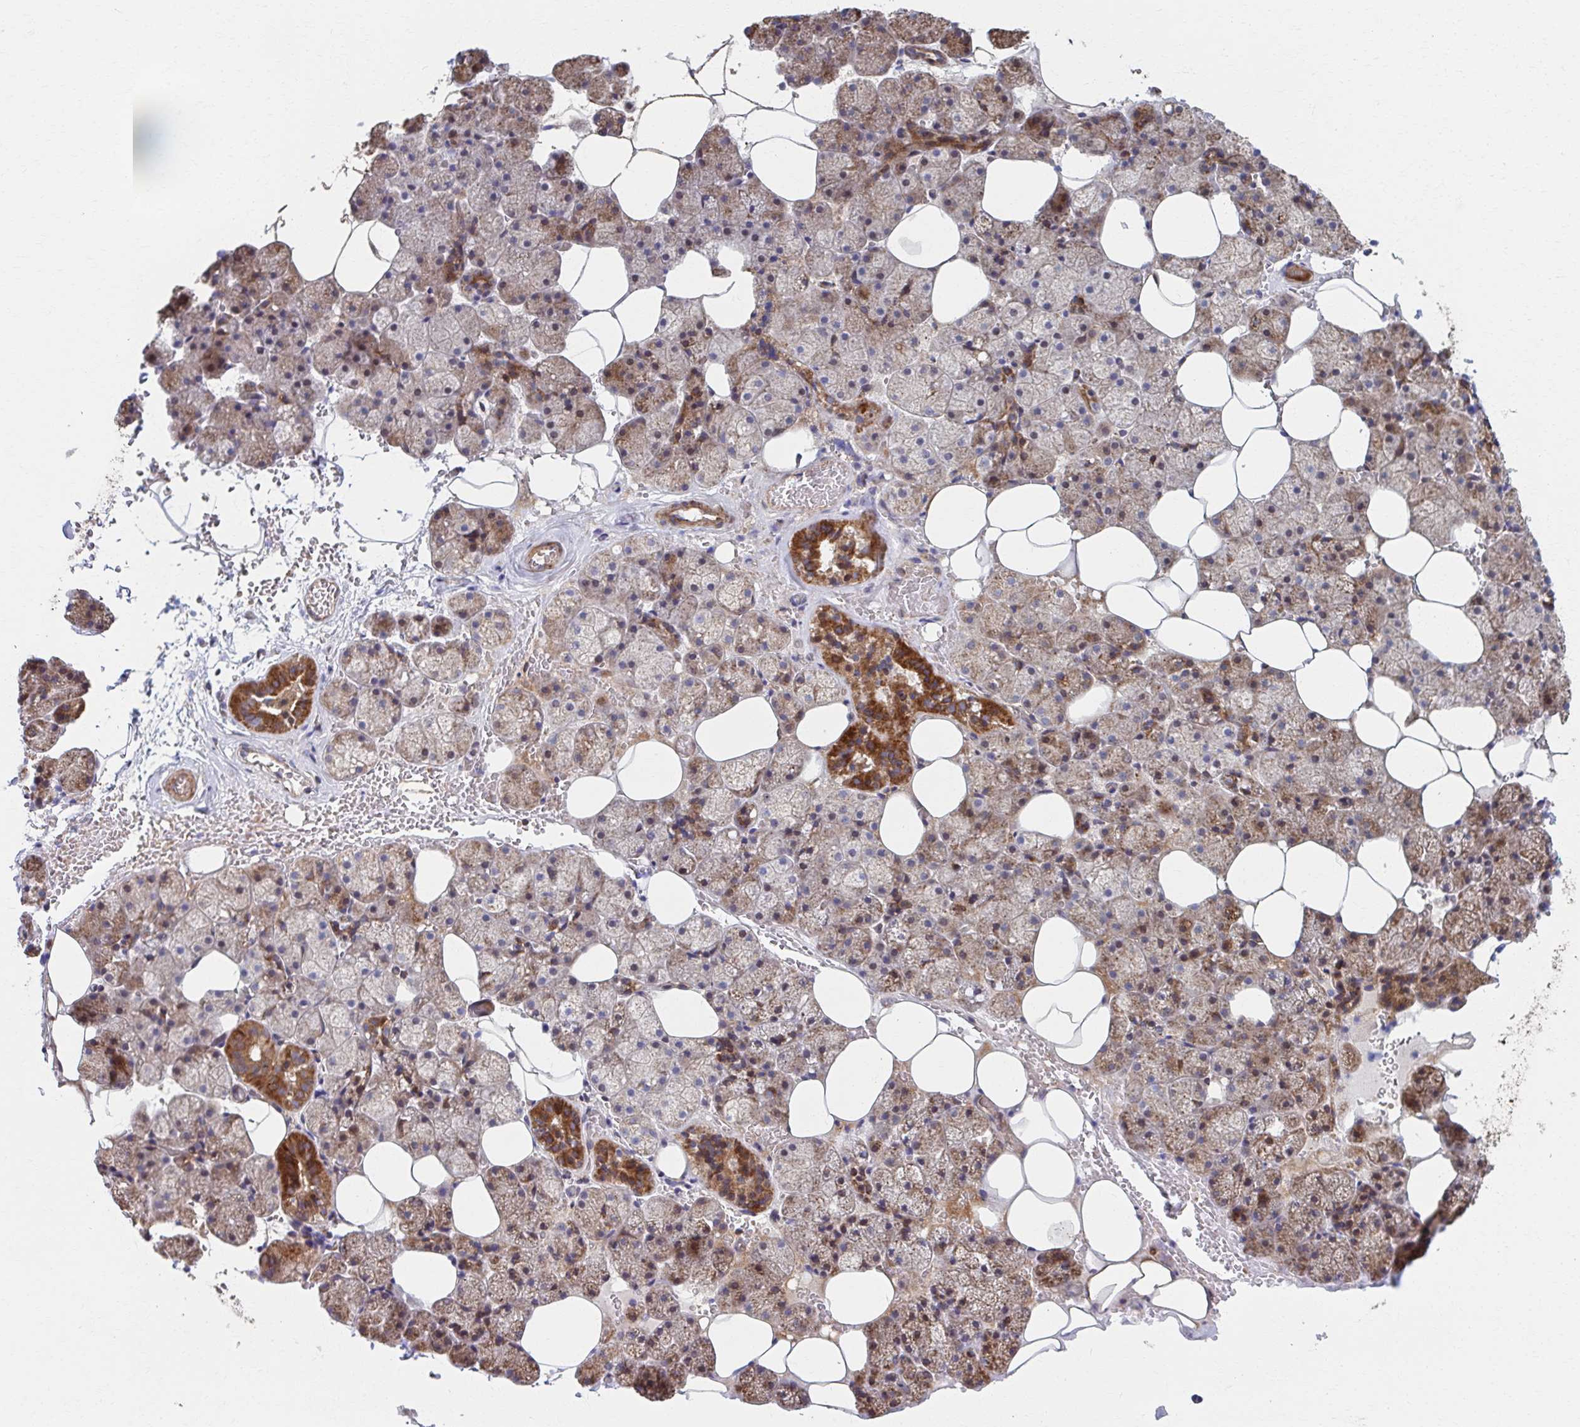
{"staining": {"intensity": "strong", "quantity": "25%-75%", "location": "cytoplasmic/membranous"}, "tissue": "salivary gland", "cell_type": "Glandular cells", "image_type": "normal", "snomed": [{"axis": "morphology", "description": "Normal tissue, NOS"}, {"axis": "topography", "description": "Salivary gland"}, {"axis": "topography", "description": "Peripheral nerve tissue"}], "caption": "The histopathology image displays a brown stain indicating the presence of a protein in the cytoplasmic/membranous of glandular cells in salivary gland. (DAB (3,3'-diaminobenzidine) IHC with brightfield microscopy, high magnification).", "gene": "SAT1", "patient": {"sex": "male", "age": 38}}